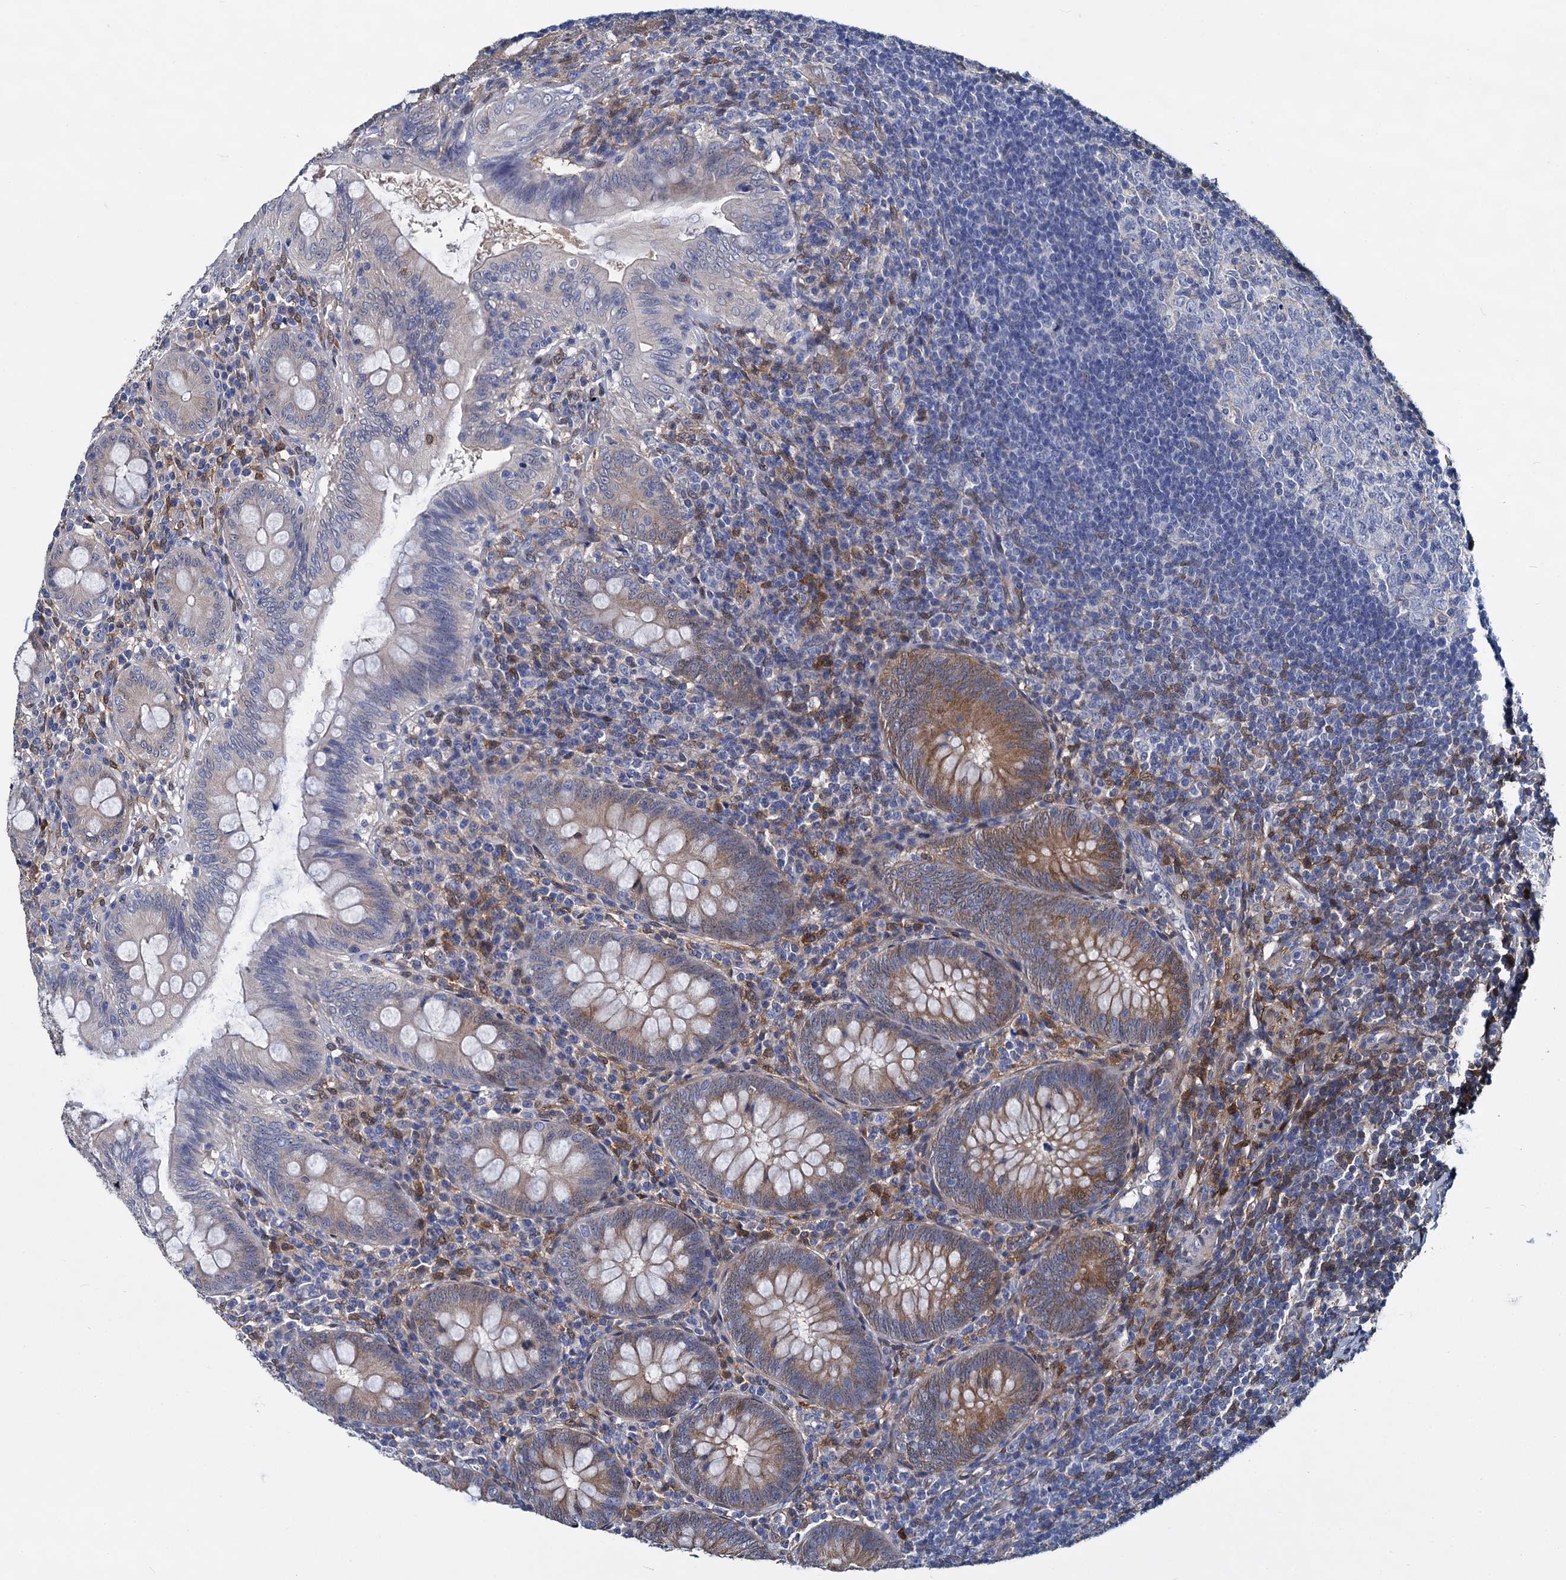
{"staining": {"intensity": "moderate", "quantity": ">75%", "location": "cytoplasmic/membranous"}, "tissue": "appendix", "cell_type": "Glandular cells", "image_type": "normal", "snomed": [{"axis": "morphology", "description": "Normal tissue, NOS"}, {"axis": "topography", "description": "Appendix"}], "caption": "A high-resolution micrograph shows IHC staining of normal appendix, which displays moderate cytoplasmic/membranous expression in about >75% of glandular cells. (brown staining indicates protein expression, while blue staining denotes nuclei).", "gene": "GSTM3", "patient": {"sex": "male", "age": 14}}